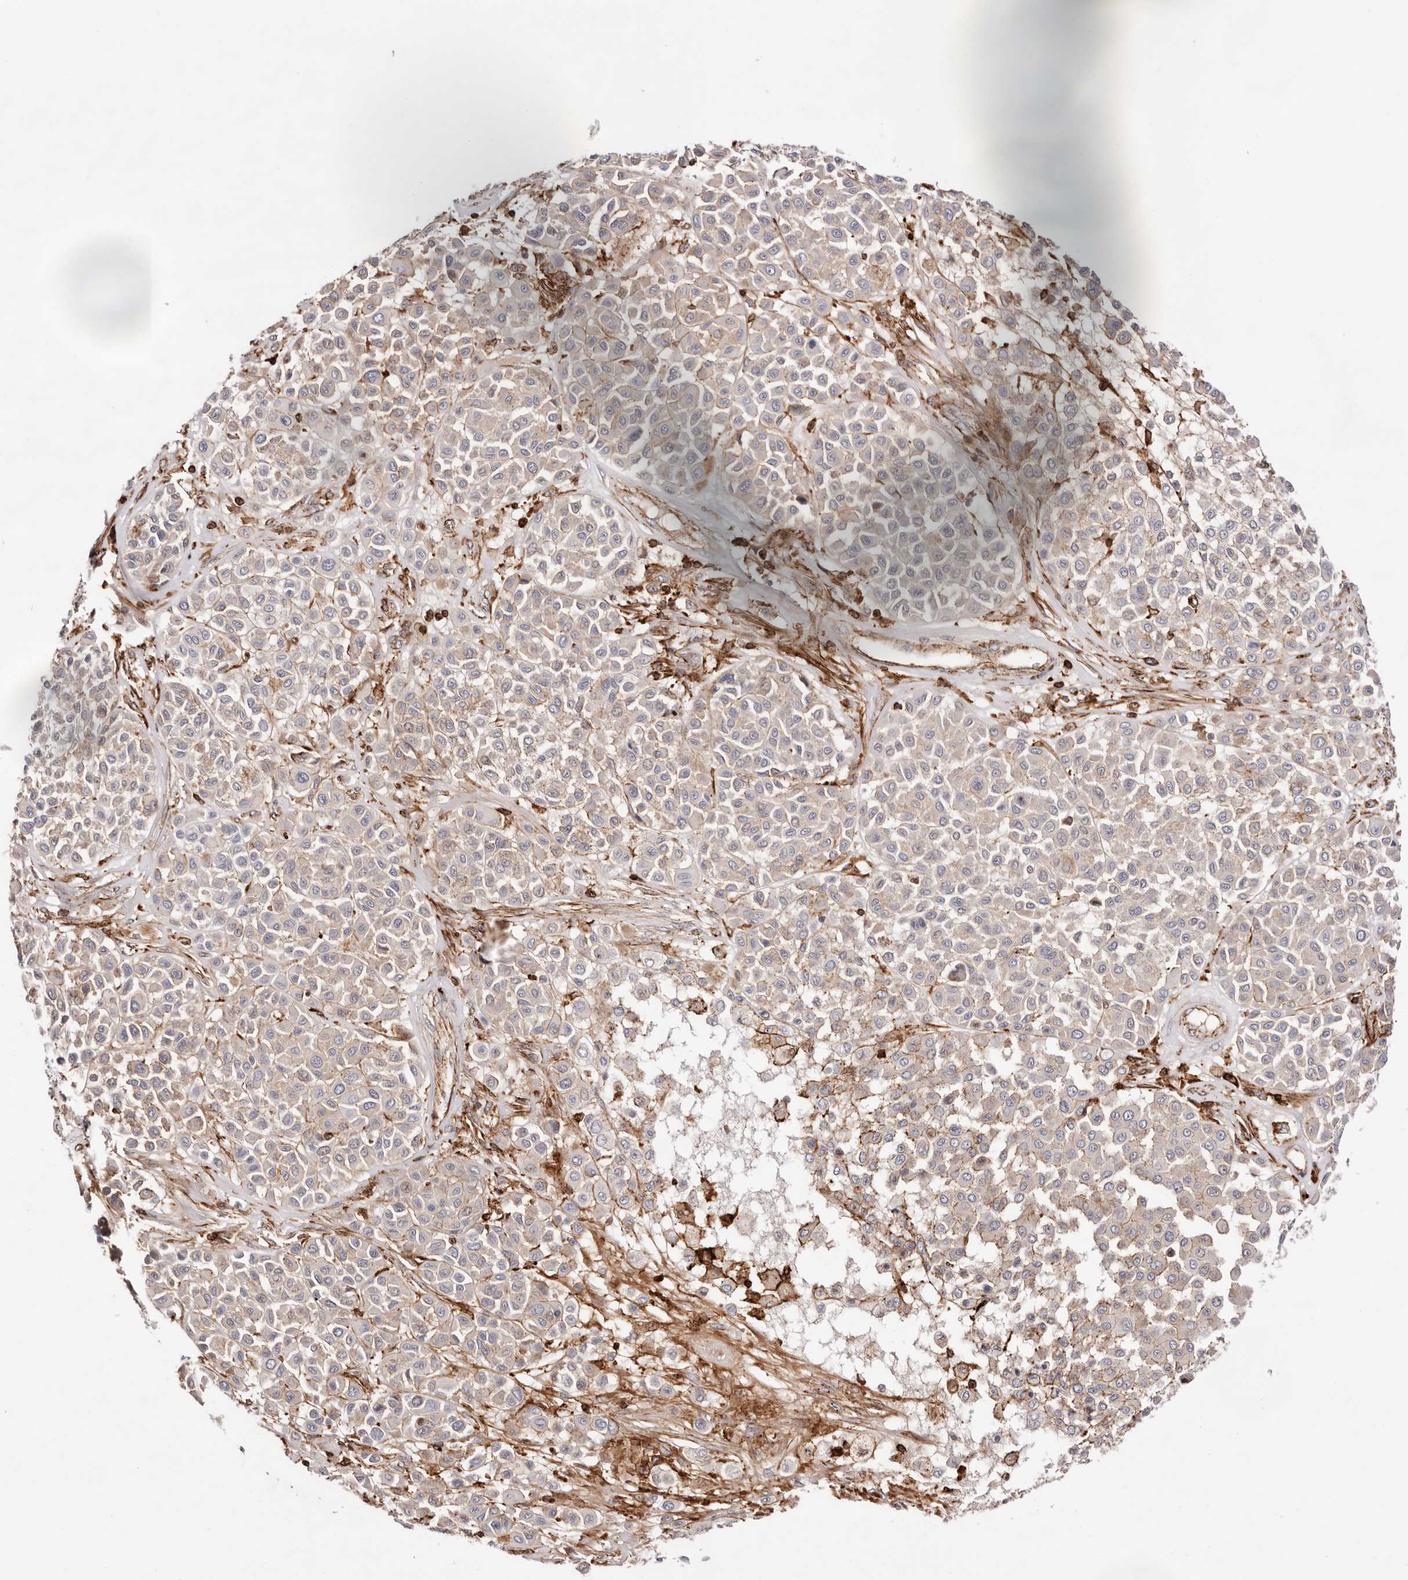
{"staining": {"intensity": "weak", "quantity": "<25%", "location": "cytoplasmic/membranous"}, "tissue": "melanoma", "cell_type": "Tumor cells", "image_type": "cancer", "snomed": [{"axis": "morphology", "description": "Malignant melanoma, Metastatic site"}, {"axis": "topography", "description": "Soft tissue"}], "caption": "The histopathology image displays no significant positivity in tumor cells of malignant melanoma (metastatic site).", "gene": "PTPN22", "patient": {"sex": "male", "age": 41}}